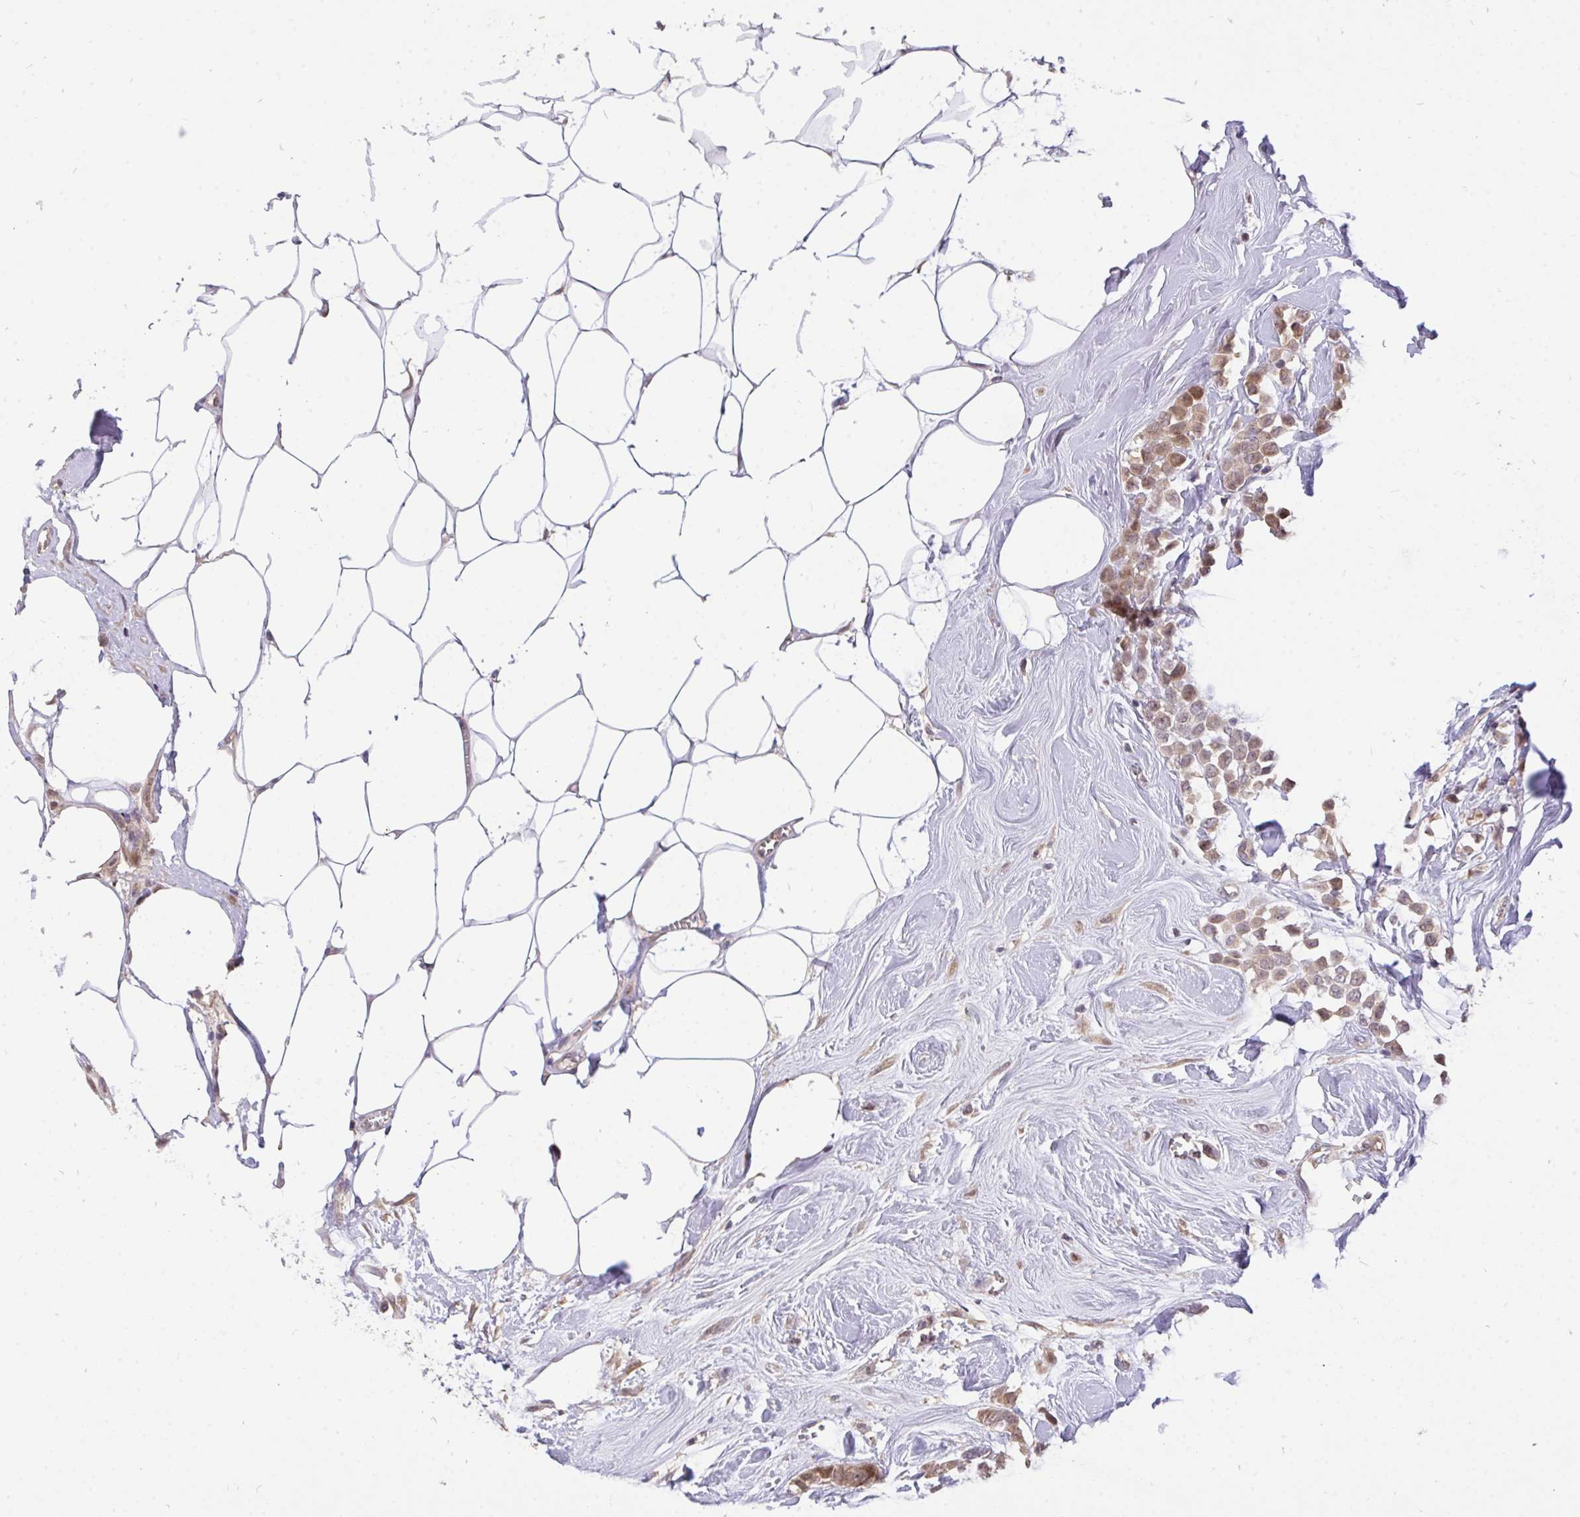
{"staining": {"intensity": "weak", "quantity": ">75%", "location": "cytoplasmic/membranous"}, "tissue": "breast cancer", "cell_type": "Tumor cells", "image_type": "cancer", "snomed": [{"axis": "morphology", "description": "Duct carcinoma"}, {"axis": "topography", "description": "Breast"}], "caption": "Tumor cells show low levels of weak cytoplasmic/membranous positivity in approximately >75% of cells in human invasive ductal carcinoma (breast). (Brightfield microscopy of DAB IHC at high magnification).", "gene": "C19orf54", "patient": {"sex": "female", "age": 80}}